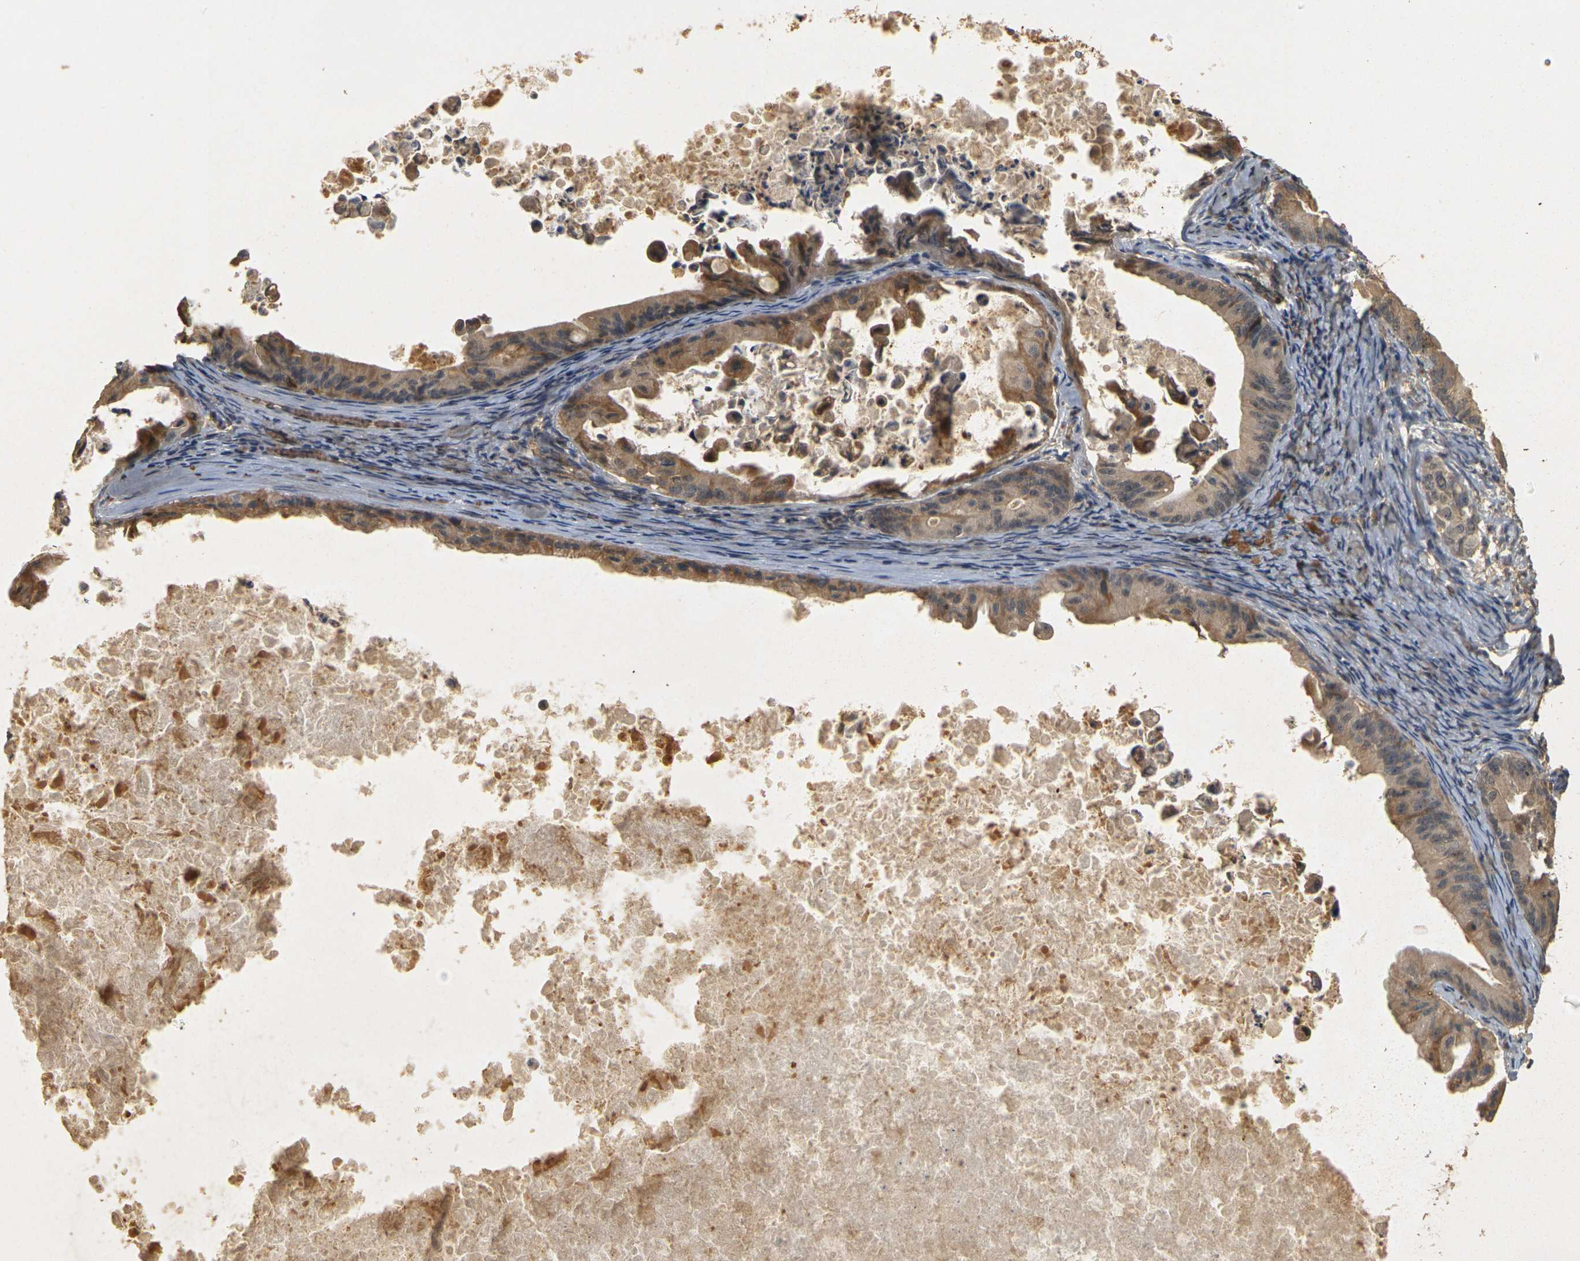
{"staining": {"intensity": "moderate", "quantity": ">75%", "location": "cytoplasmic/membranous"}, "tissue": "ovarian cancer", "cell_type": "Tumor cells", "image_type": "cancer", "snomed": [{"axis": "morphology", "description": "Cystadenocarcinoma, mucinous, NOS"}, {"axis": "topography", "description": "Ovary"}], "caption": "DAB (3,3'-diaminobenzidine) immunohistochemical staining of mucinous cystadenocarcinoma (ovarian) reveals moderate cytoplasmic/membranous protein positivity in approximately >75% of tumor cells.", "gene": "MEGF9", "patient": {"sex": "female", "age": 37}}